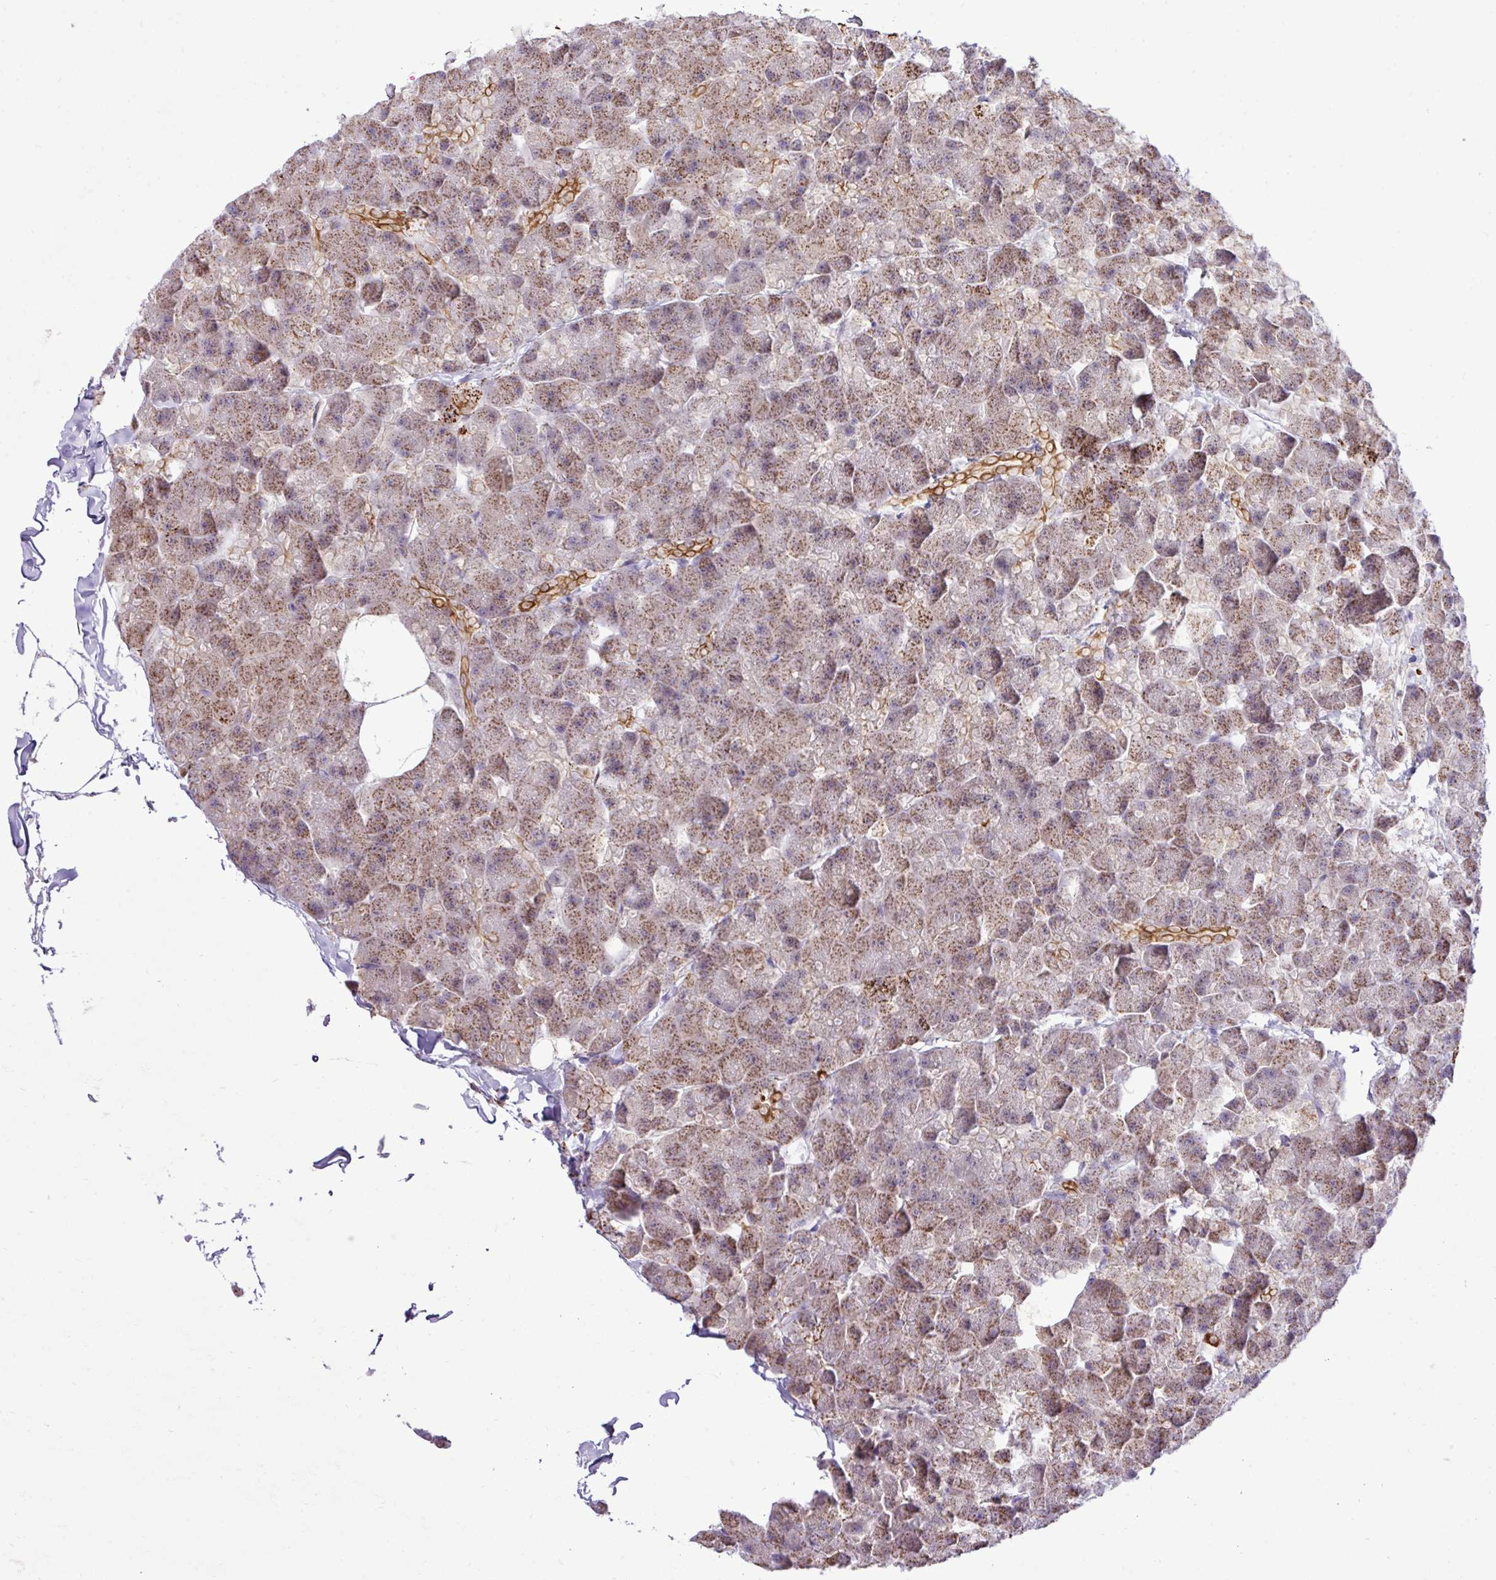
{"staining": {"intensity": "strong", "quantity": "<25%", "location": "cytoplasmic/membranous"}, "tissue": "pancreas", "cell_type": "Exocrine glandular cells", "image_type": "normal", "snomed": [{"axis": "morphology", "description": "Normal tissue, NOS"}, {"axis": "topography", "description": "Pancreas"}], "caption": "Exocrine glandular cells demonstrate medium levels of strong cytoplasmic/membranous positivity in approximately <25% of cells in normal pancreas.", "gene": "SGPP1", "patient": {"sex": "male", "age": 35}}